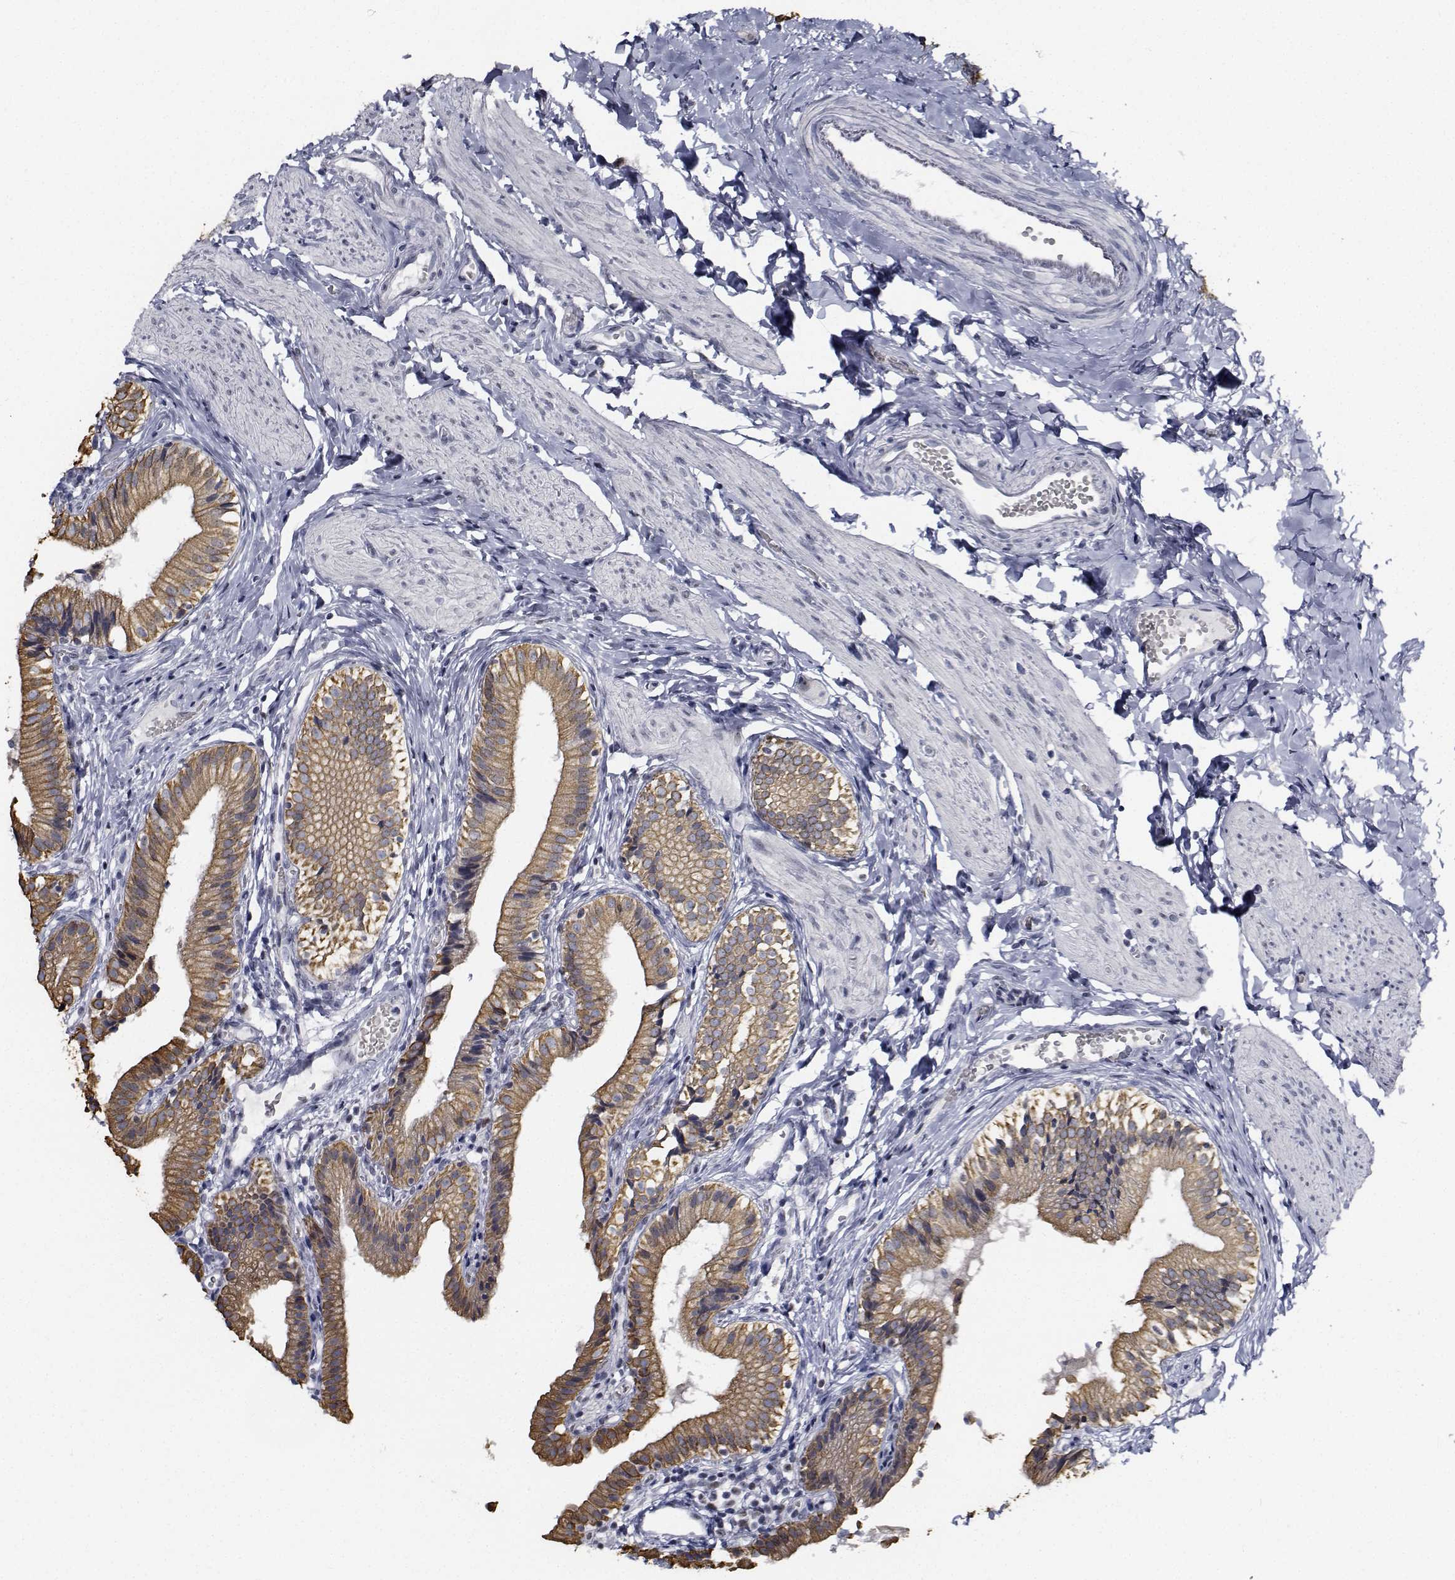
{"staining": {"intensity": "moderate", "quantity": ">75%", "location": "cytoplasmic/membranous"}, "tissue": "gallbladder", "cell_type": "Glandular cells", "image_type": "normal", "snomed": [{"axis": "morphology", "description": "Normal tissue, NOS"}, {"axis": "topography", "description": "Gallbladder"}], "caption": "Protein expression by IHC demonstrates moderate cytoplasmic/membranous positivity in approximately >75% of glandular cells in benign gallbladder.", "gene": "NVL", "patient": {"sex": "female", "age": 47}}